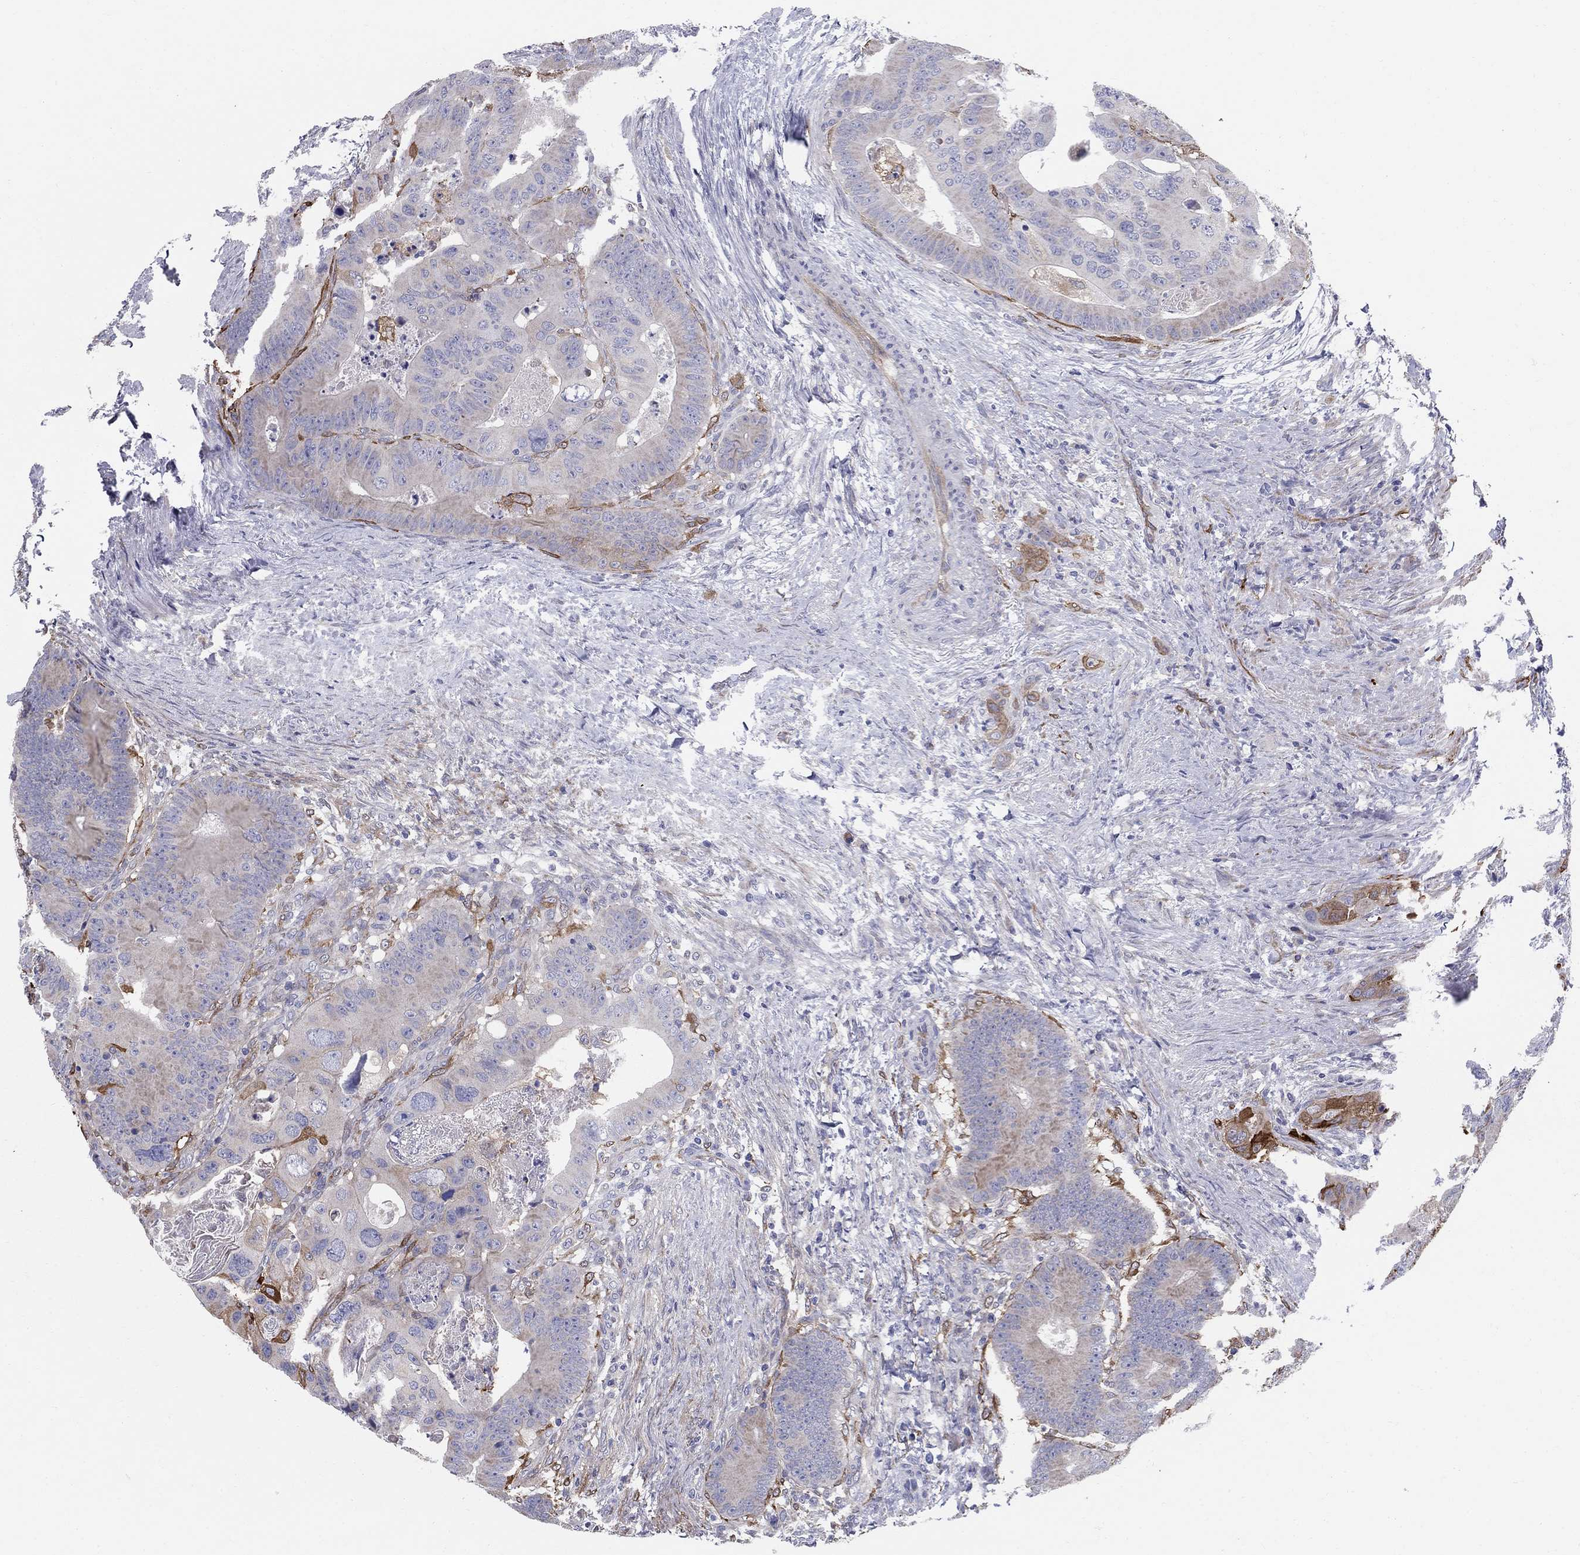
{"staining": {"intensity": "moderate", "quantity": "<25%", "location": "cytoplasmic/membranous"}, "tissue": "colorectal cancer", "cell_type": "Tumor cells", "image_type": "cancer", "snomed": [{"axis": "morphology", "description": "Adenocarcinoma, NOS"}, {"axis": "topography", "description": "Rectum"}], "caption": "Immunohistochemical staining of human colorectal adenocarcinoma exhibits low levels of moderate cytoplasmic/membranous protein expression in approximately <25% of tumor cells.", "gene": "EMP2", "patient": {"sex": "male", "age": 64}}